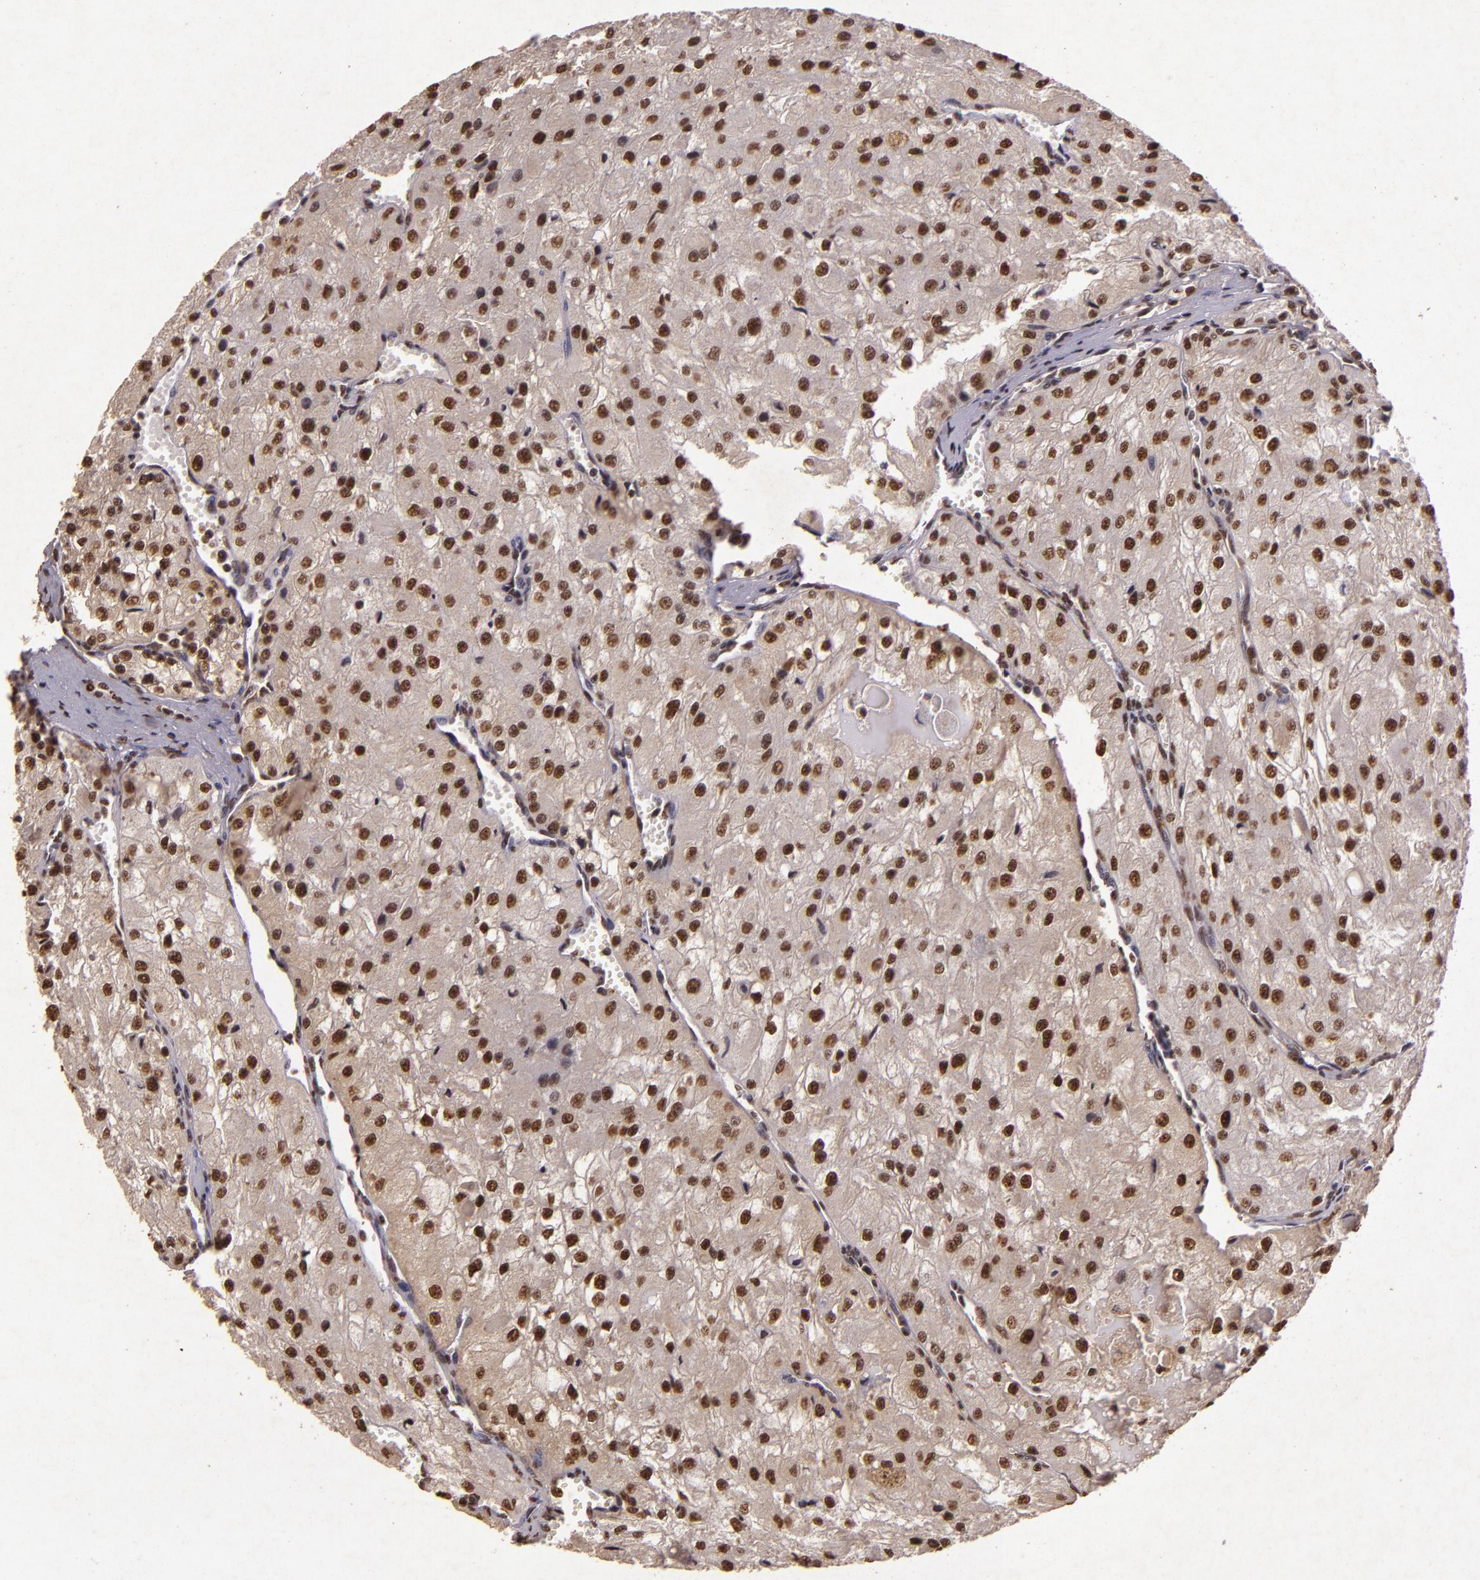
{"staining": {"intensity": "weak", "quantity": ">75%", "location": "nuclear"}, "tissue": "renal cancer", "cell_type": "Tumor cells", "image_type": "cancer", "snomed": [{"axis": "morphology", "description": "Adenocarcinoma, NOS"}, {"axis": "topography", "description": "Kidney"}], "caption": "This is a micrograph of immunohistochemistry staining of renal cancer (adenocarcinoma), which shows weak positivity in the nuclear of tumor cells.", "gene": "CBX3", "patient": {"sex": "female", "age": 74}}